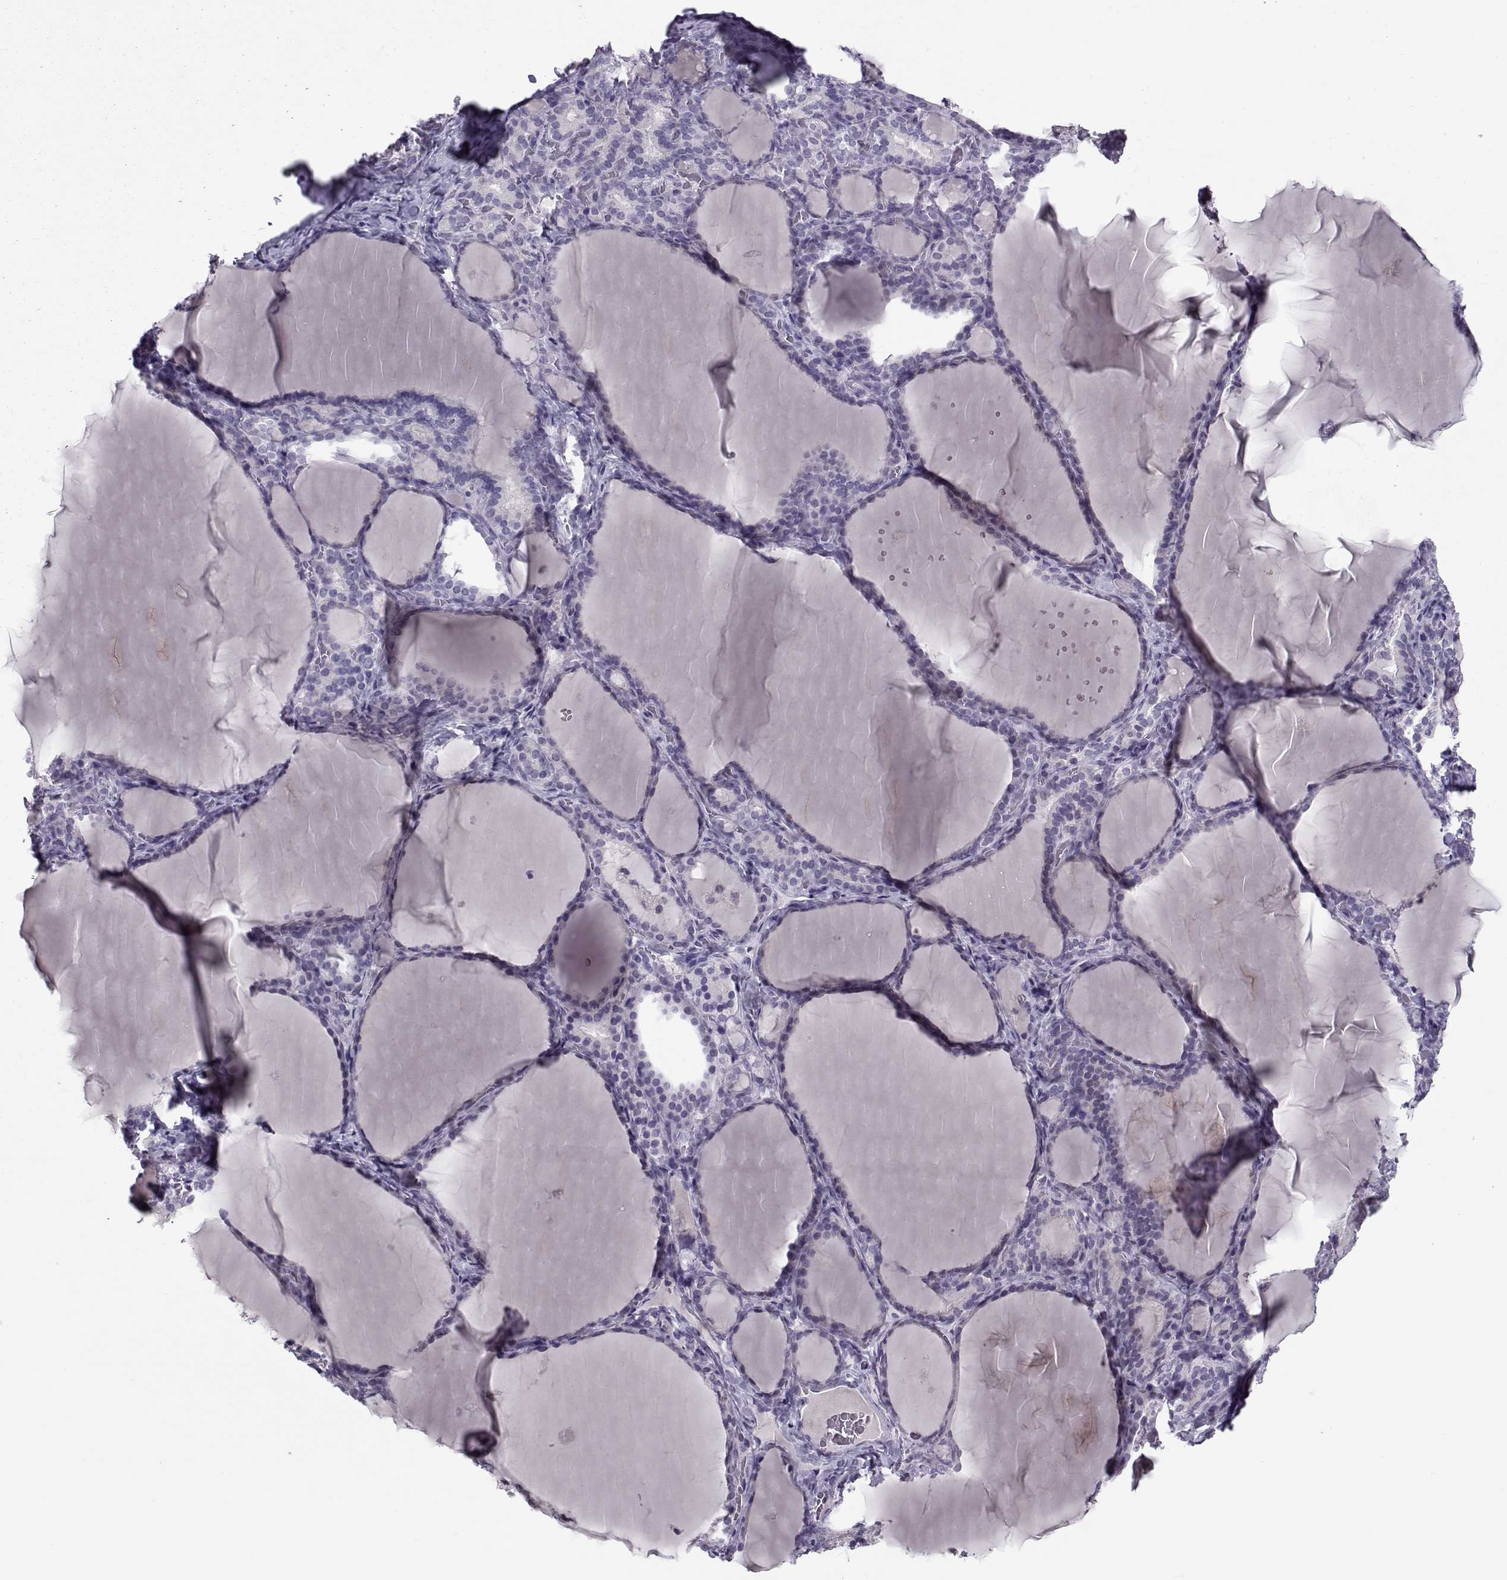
{"staining": {"intensity": "negative", "quantity": "none", "location": "none"}, "tissue": "thyroid gland", "cell_type": "Glandular cells", "image_type": "normal", "snomed": [{"axis": "morphology", "description": "Normal tissue, NOS"}, {"axis": "morphology", "description": "Hyperplasia, NOS"}, {"axis": "topography", "description": "Thyroid gland"}], "caption": "DAB (3,3'-diaminobenzidine) immunohistochemical staining of benign human thyroid gland shows no significant positivity in glandular cells. (DAB (3,3'-diaminobenzidine) IHC visualized using brightfield microscopy, high magnification).", "gene": "ASRGL1", "patient": {"sex": "female", "age": 27}}